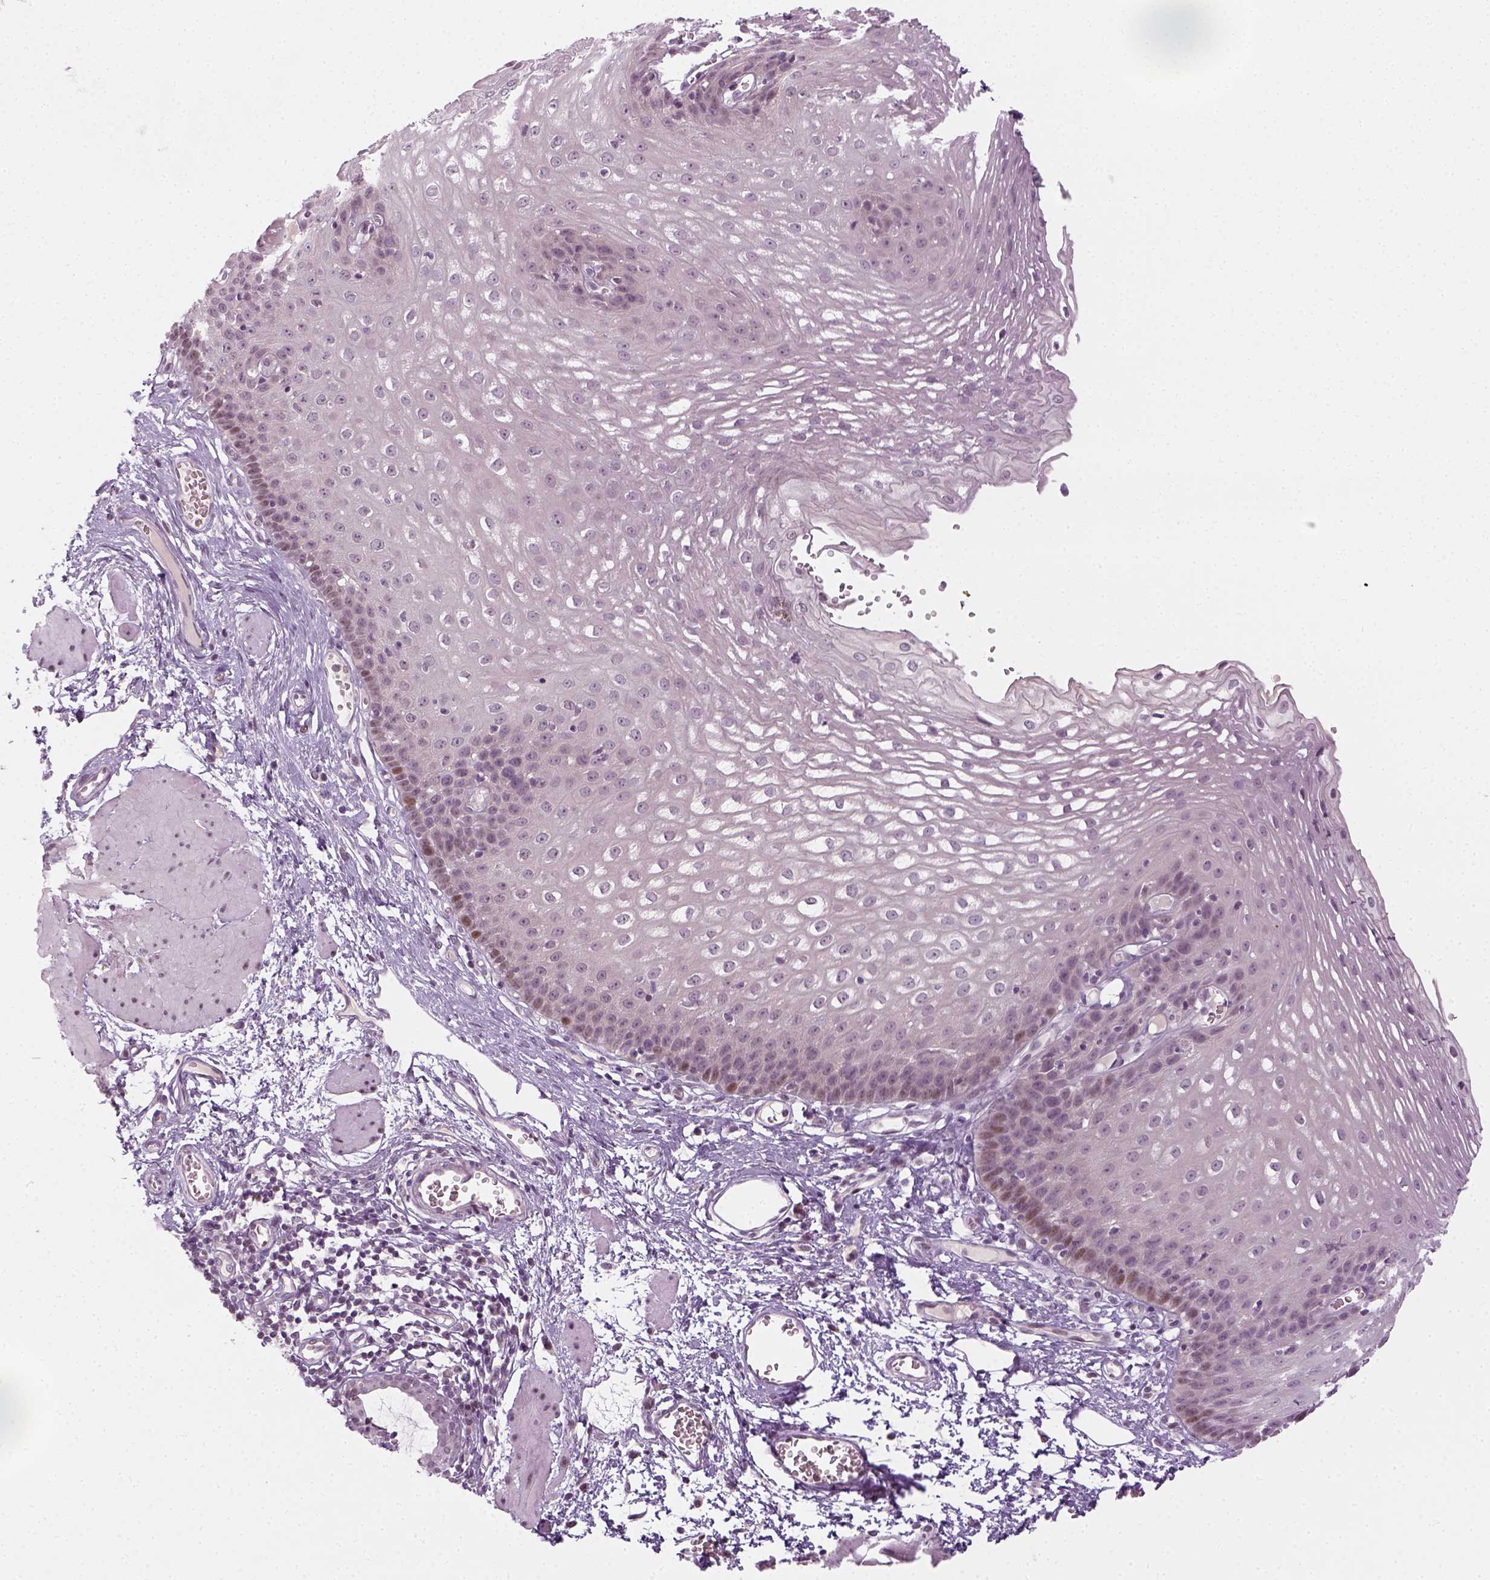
{"staining": {"intensity": "moderate", "quantity": "<25%", "location": "nuclear"}, "tissue": "esophagus", "cell_type": "Squamous epithelial cells", "image_type": "normal", "snomed": [{"axis": "morphology", "description": "Normal tissue, NOS"}, {"axis": "topography", "description": "Esophagus"}], "caption": "Protein staining of benign esophagus reveals moderate nuclear expression in about <25% of squamous epithelial cells. (IHC, brightfield microscopy, high magnification).", "gene": "MAGEB3", "patient": {"sex": "male", "age": 72}}